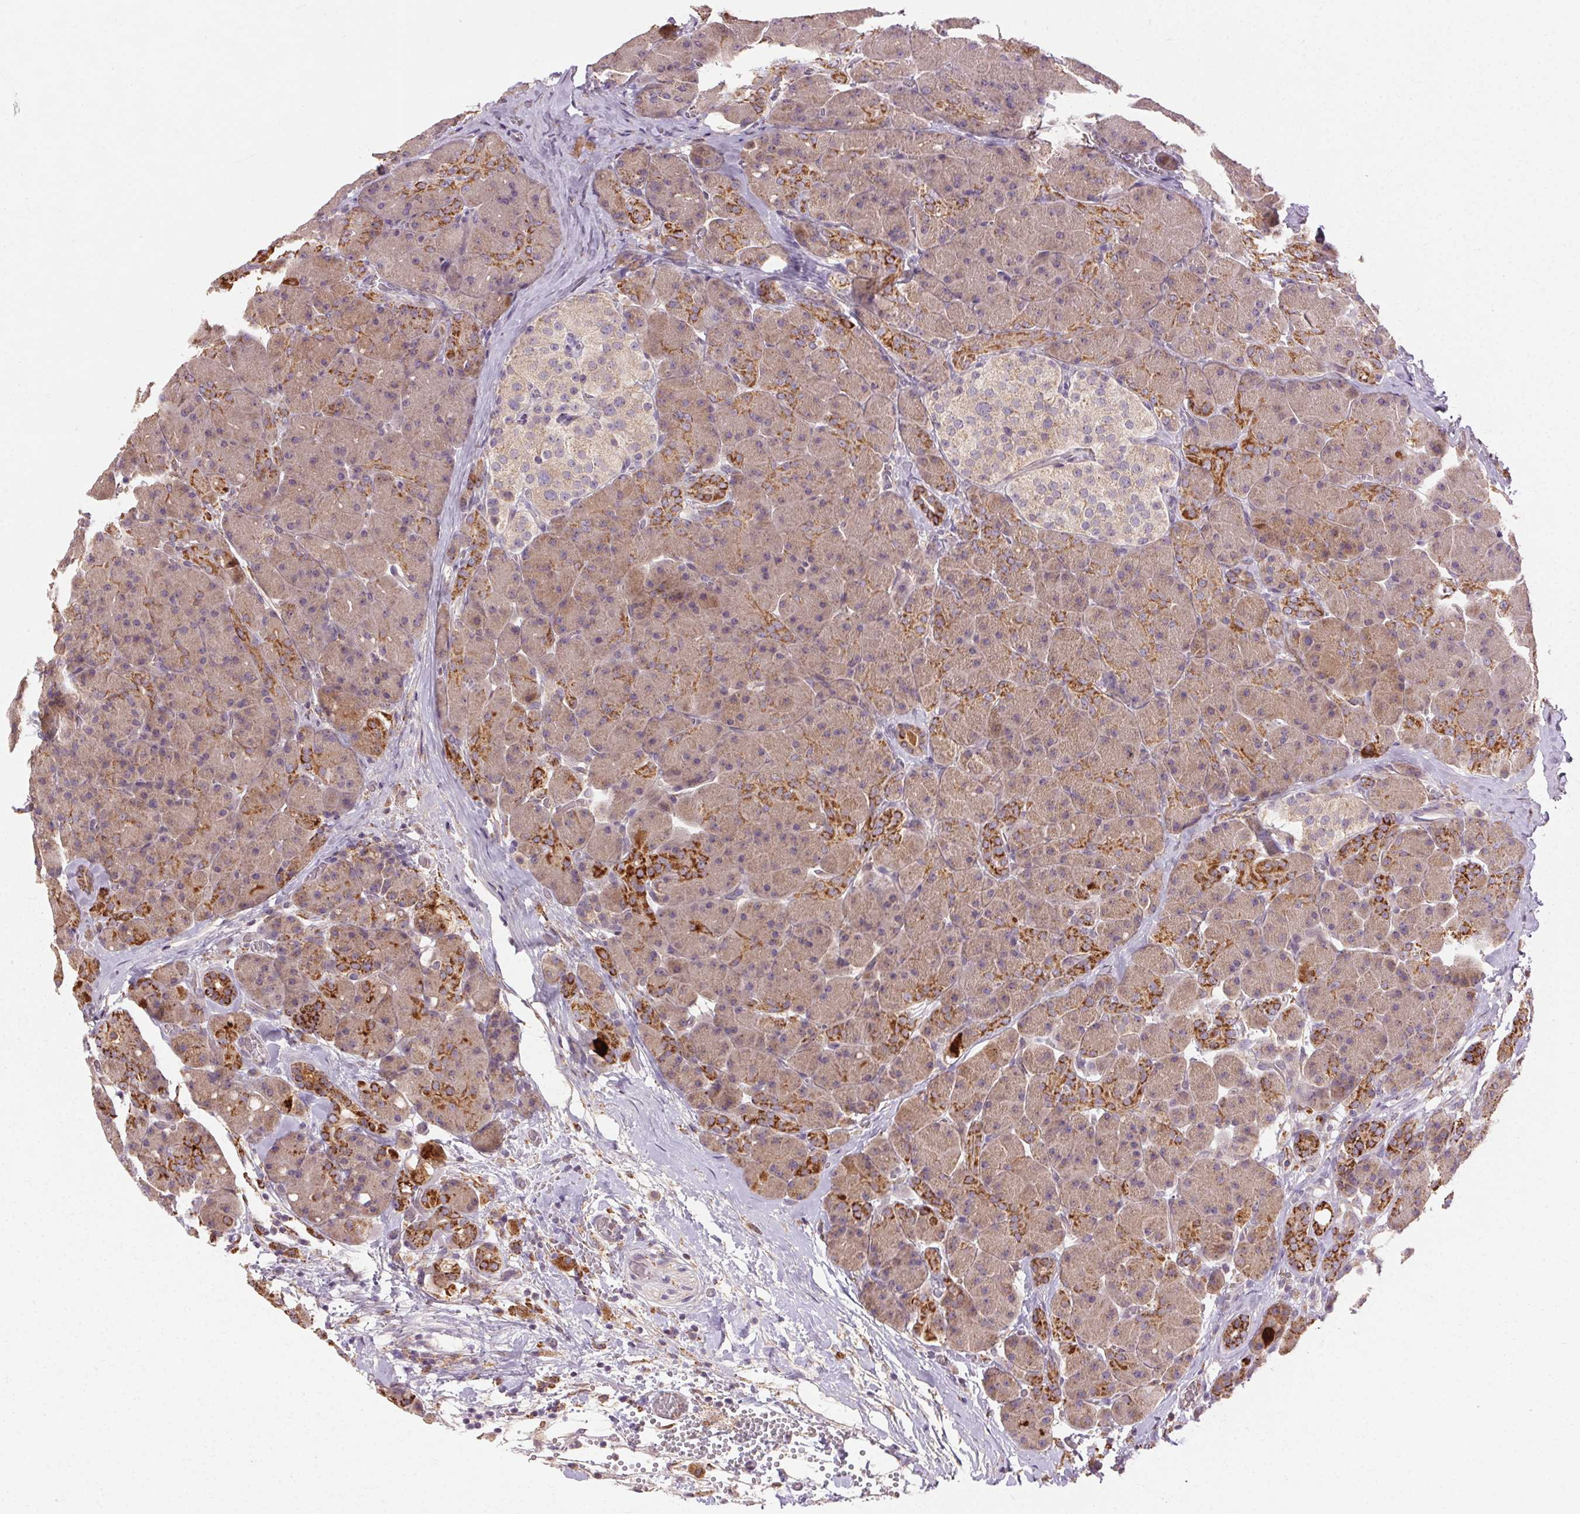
{"staining": {"intensity": "strong", "quantity": "<25%", "location": "cytoplasmic/membranous"}, "tissue": "pancreas", "cell_type": "Exocrine glandular cells", "image_type": "normal", "snomed": [{"axis": "morphology", "description": "Normal tissue, NOS"}, {"axis": "topography", "description": "Pancreas"}], "caption": "DAB (3,3'-diaminobenzidine) immunohistochemical staining of unremarkable human pancreas exhibits strong cytoplasmic/membranous protein positivity in approximately <25% of exocrine glandular cells.", "gene": "REP15", "patient": {"sex": "male", "age": 55}}